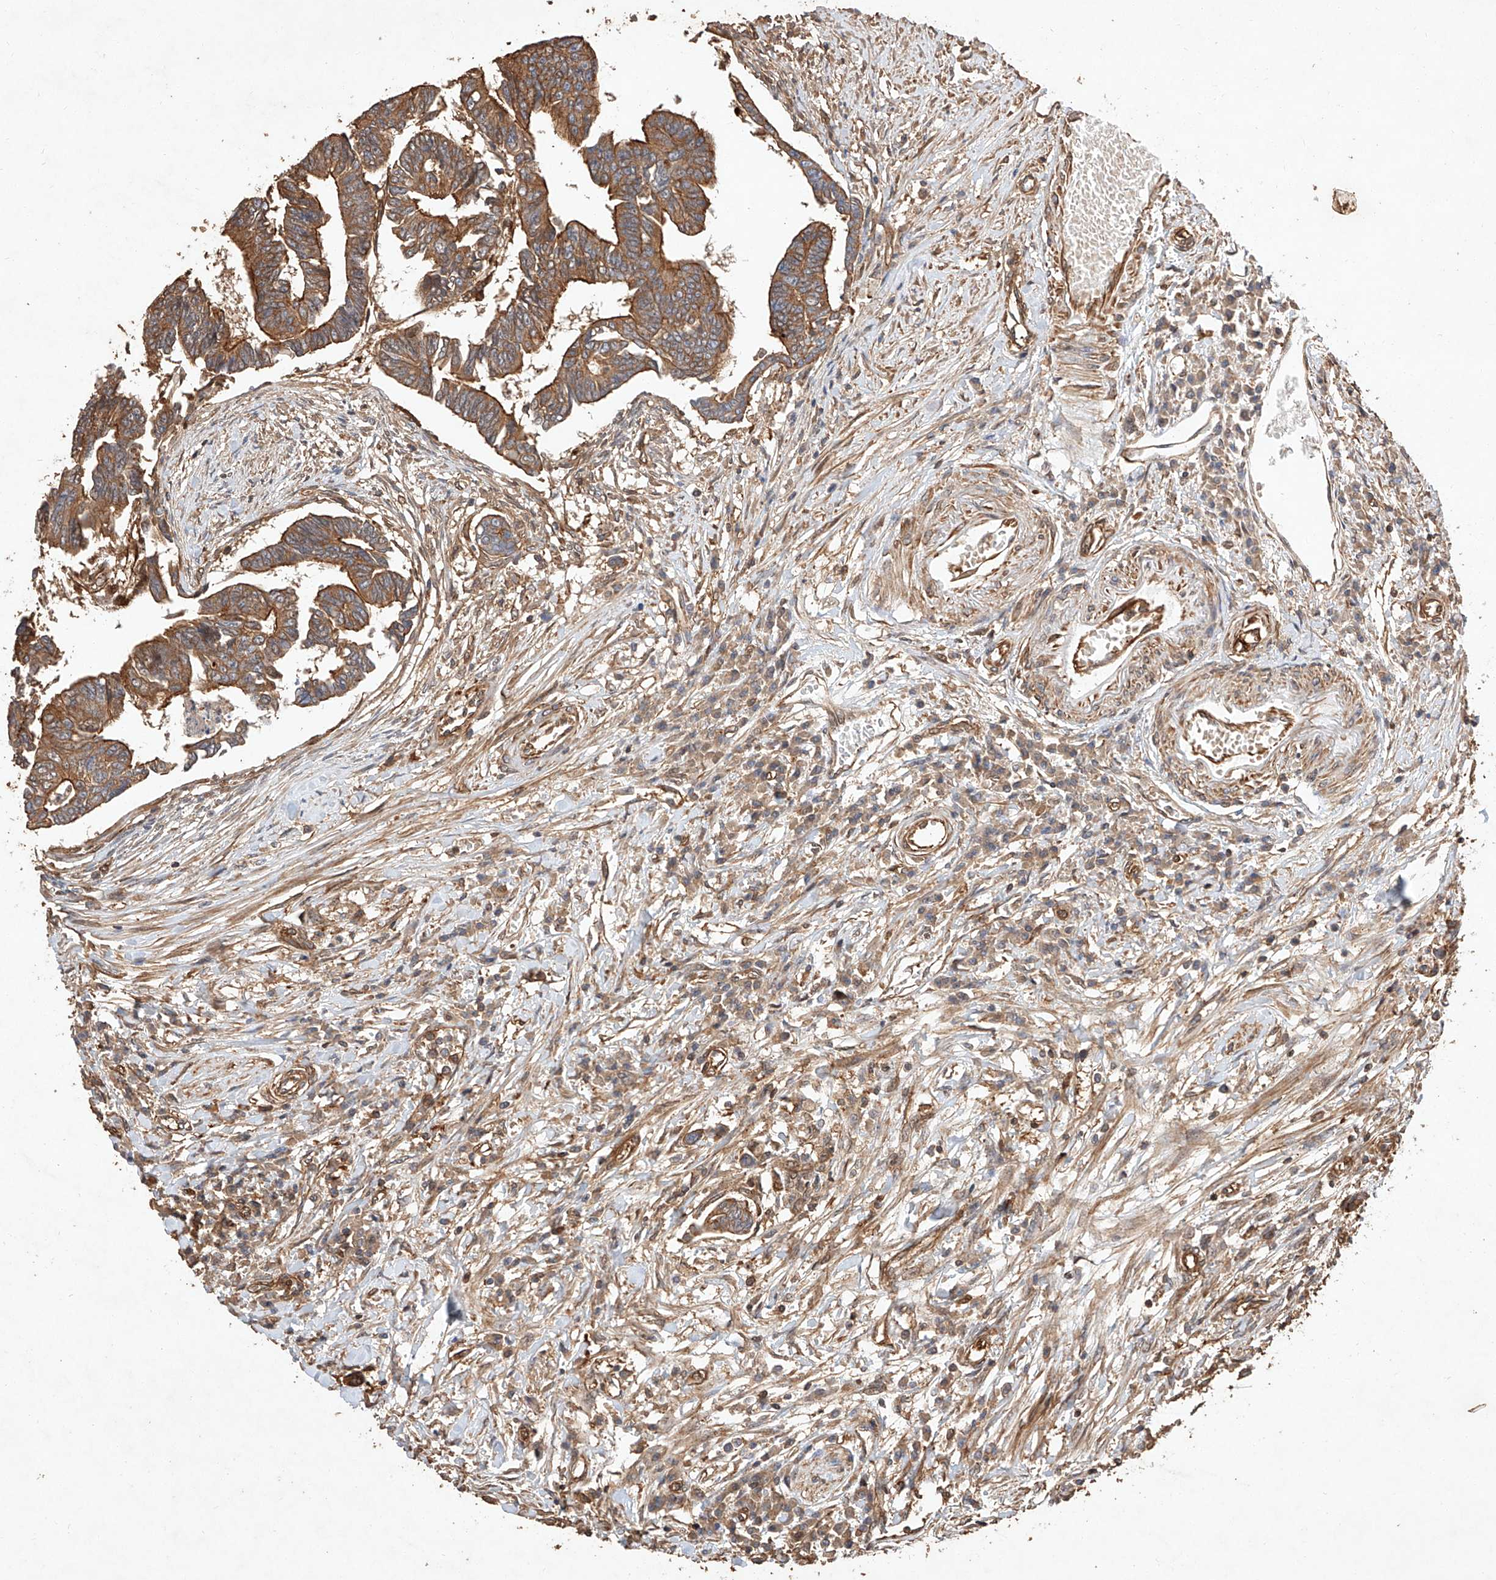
{"staining": {"intensity": "moderate", "quantity": ">75%", "location": "cytoplasmic/membranous"}, "tissue": "colorectal cancer", "cell_type": "Tumor cells", "image_type": "cancer", "snomed": [{"axis": "morphology", "description": "Adenocarcinoma, NOS"}, {"axis": "topography", "description": "Rectum"}], "caption": "This is a photomicrograph of immunohistochemistry (IHC) staining of colorectal cancer, which shows moderate staining in the cytoplasmic/membranous of tumor cells.", "gene": "GHDC", "patient": {"sex": "female", "age": 65}}